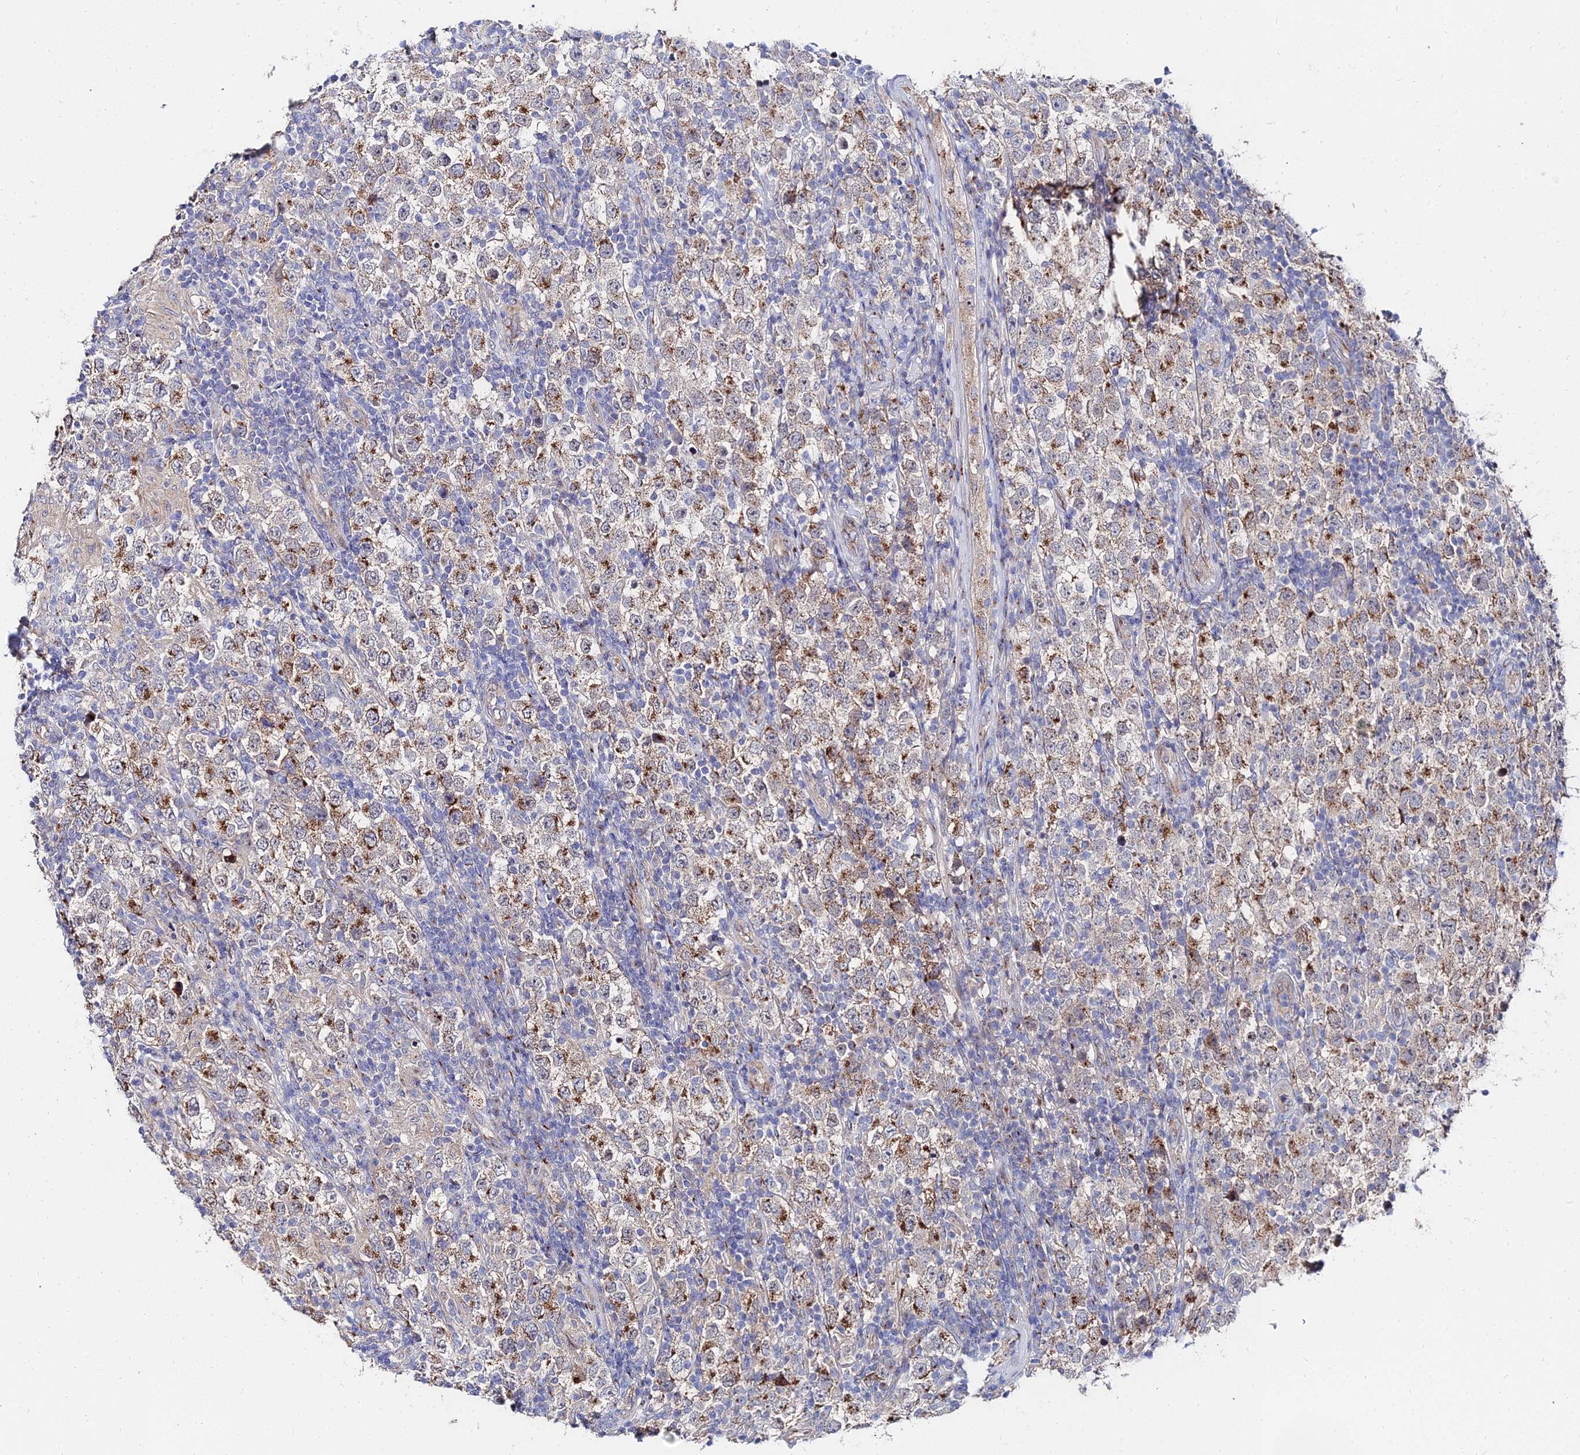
{"staining": {"intensity": "moderate", "quantity": ">75%", "location": "cytoplasmic/membranous"}, "tissue": "testis cancer", "cell_type": "Tumor cells", "image_type": "cancer", "snomed": [{"axis": "morphology", "description": "Normal tissue, NOS"}, {"axis": "morphology", "description": "Urothelial carcinoma, High grade"}, {"axis": "morphology", "description": "Seminoma, NOS"}, {"axis": "morphology", "description": "Carcinoma, Embryonal, NOS"}, {"axis": "topography", "description": "Urinary bladder"}, {"axis": "topography", "description": "Testis"}], "caption": "Tumor cells exhibit moderate cytoplasmic/membranous positivity in about >75% of cells in testis cancer (seminoma).", "gene": "BORCS8", "patient": {"sex": "male", "age": 41}}